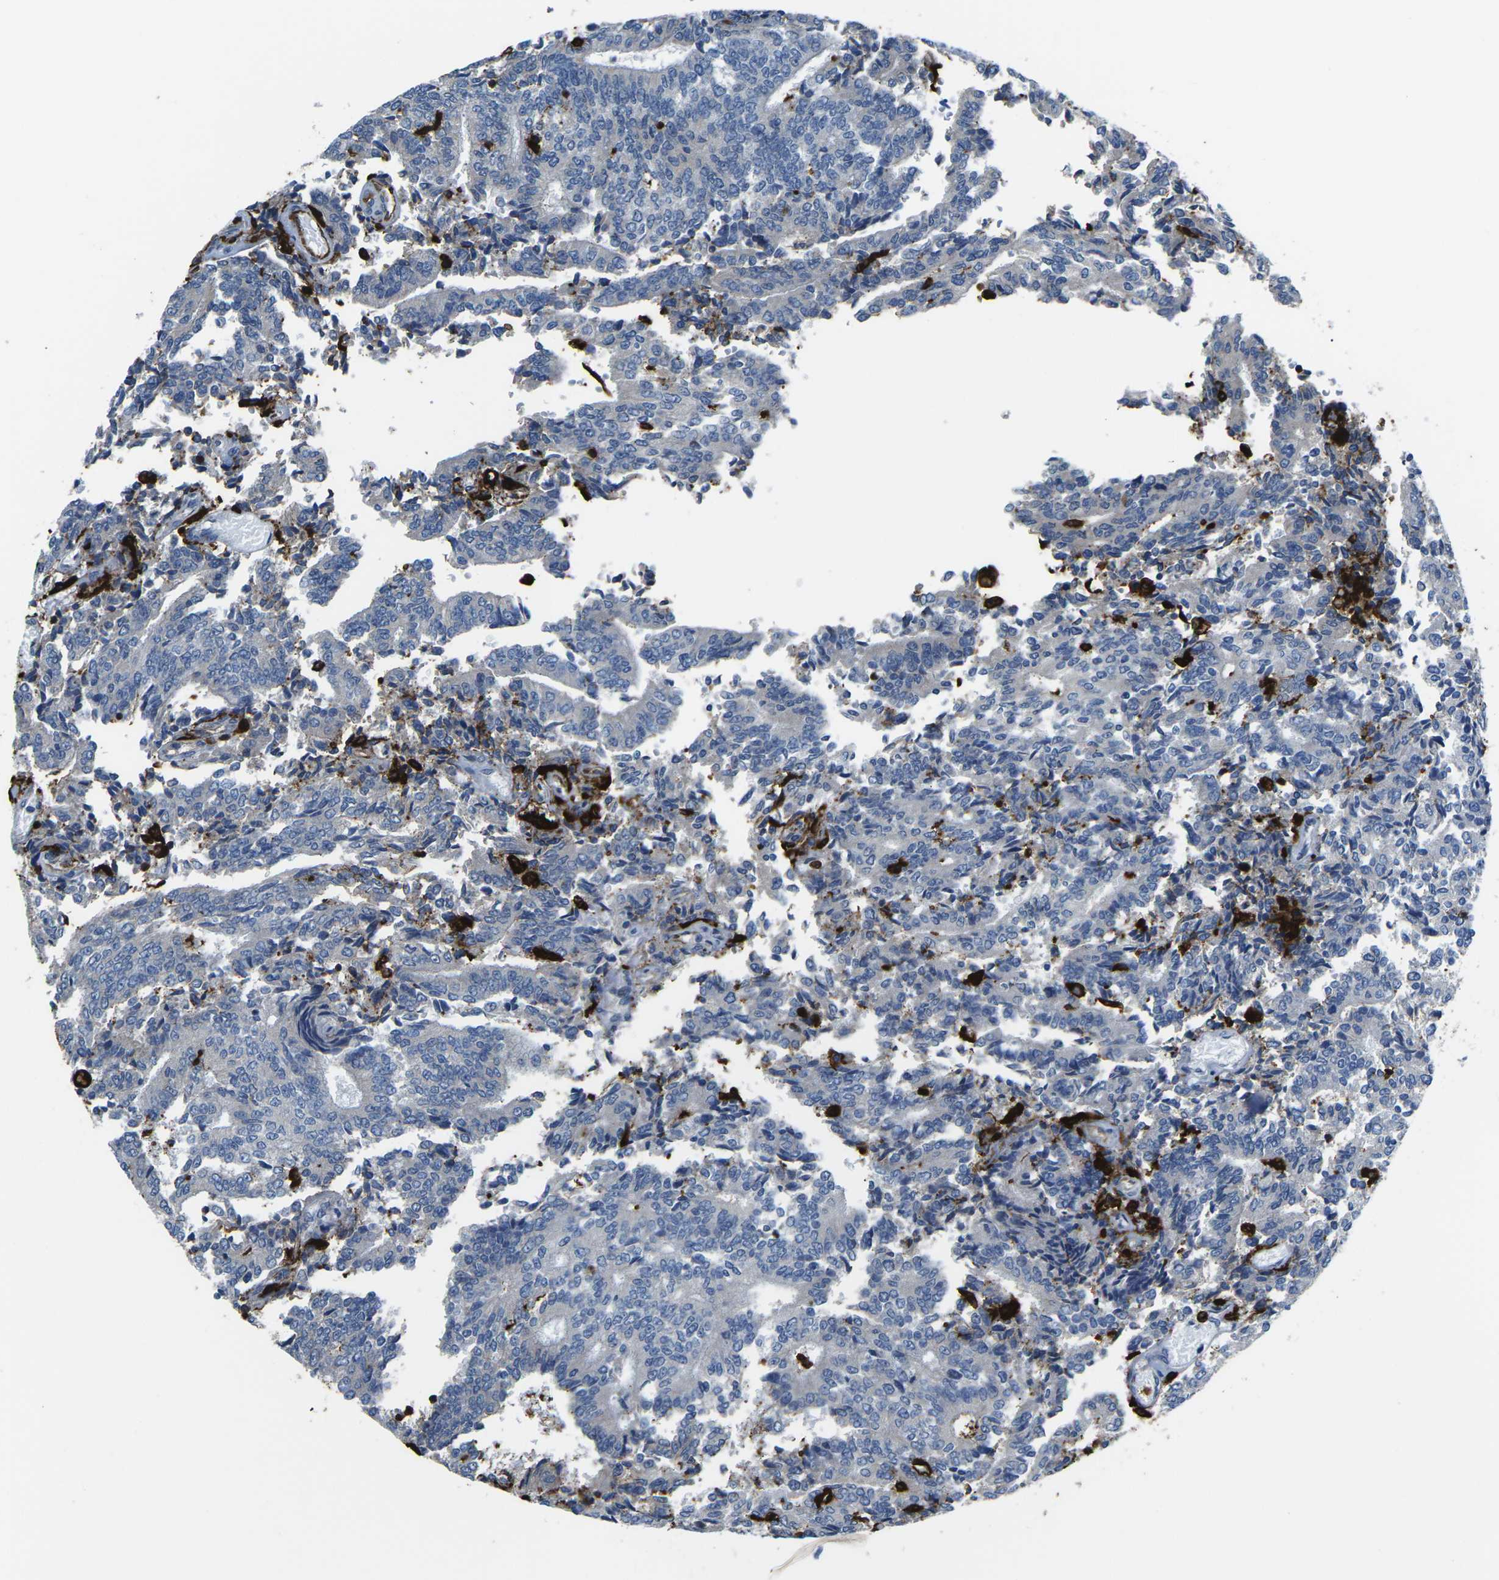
{"staining": {"intensity": "negative", "quantity": "none", "location": "none"}, "tissue": "prostate cancer", "cell_type": "Tumor cells", "image_type": "cancer", "snomed": [{"axis": "morphology", "description": "Normal tissue, NOS"}, {"axis": "morphology", "description": "Adenocarcinoma, High grade"}, {"axis": "topography", "description": "Prostate"}, {"axis": "topography", "description": "Seminal veicle"}], "caption": "Immunohistochemistry (IHC) micrograph of neoplastic tissue: prostate cancer (adenocarcinoma (high-grade)) stained with DAB (3,3'-diaminobenzidine) demonstrates no significant protein staining in tumor cells.", "gene": "PTPN1", "patient": {"sex": "male", "age": 55}}